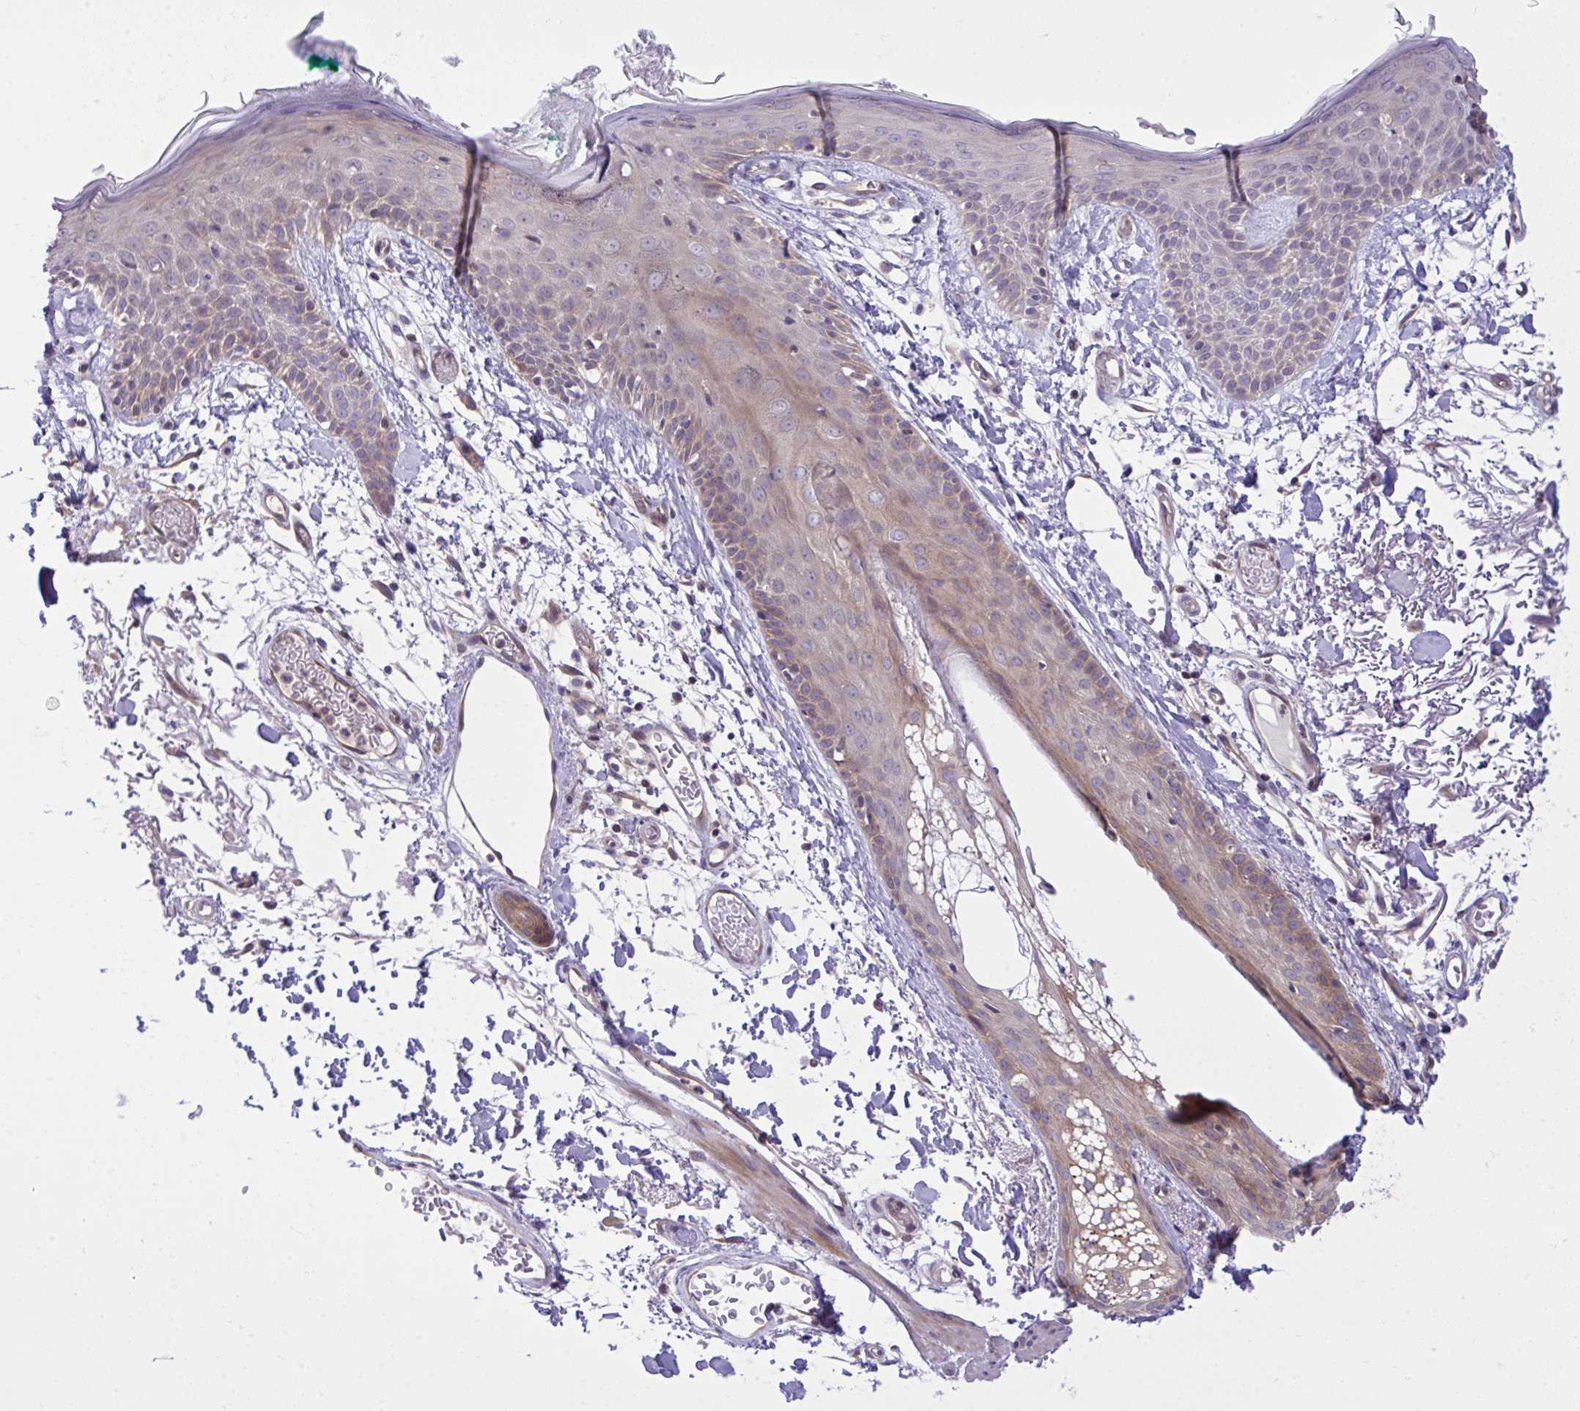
{"staining": {"intensity": "weak", "quantity": "<25%", "location": "cytoplasmic/membranous"}, "tissue": "skin", "cell_type": "Fibroblasts", "image_type": "normal", "snomed": [{"axis": "morphology", "description": "Normal tissue, NOS"}, {"axis": "topography", "description": "Skin"}], "caption": "Immunohistochemical staining of normal skin shows no significant staining in fibroblasts. (DAB immunohistochemistry (IHC), high magnification).", "gene": "PPP5C", "patient": {"sex": "male", "age": 79}}